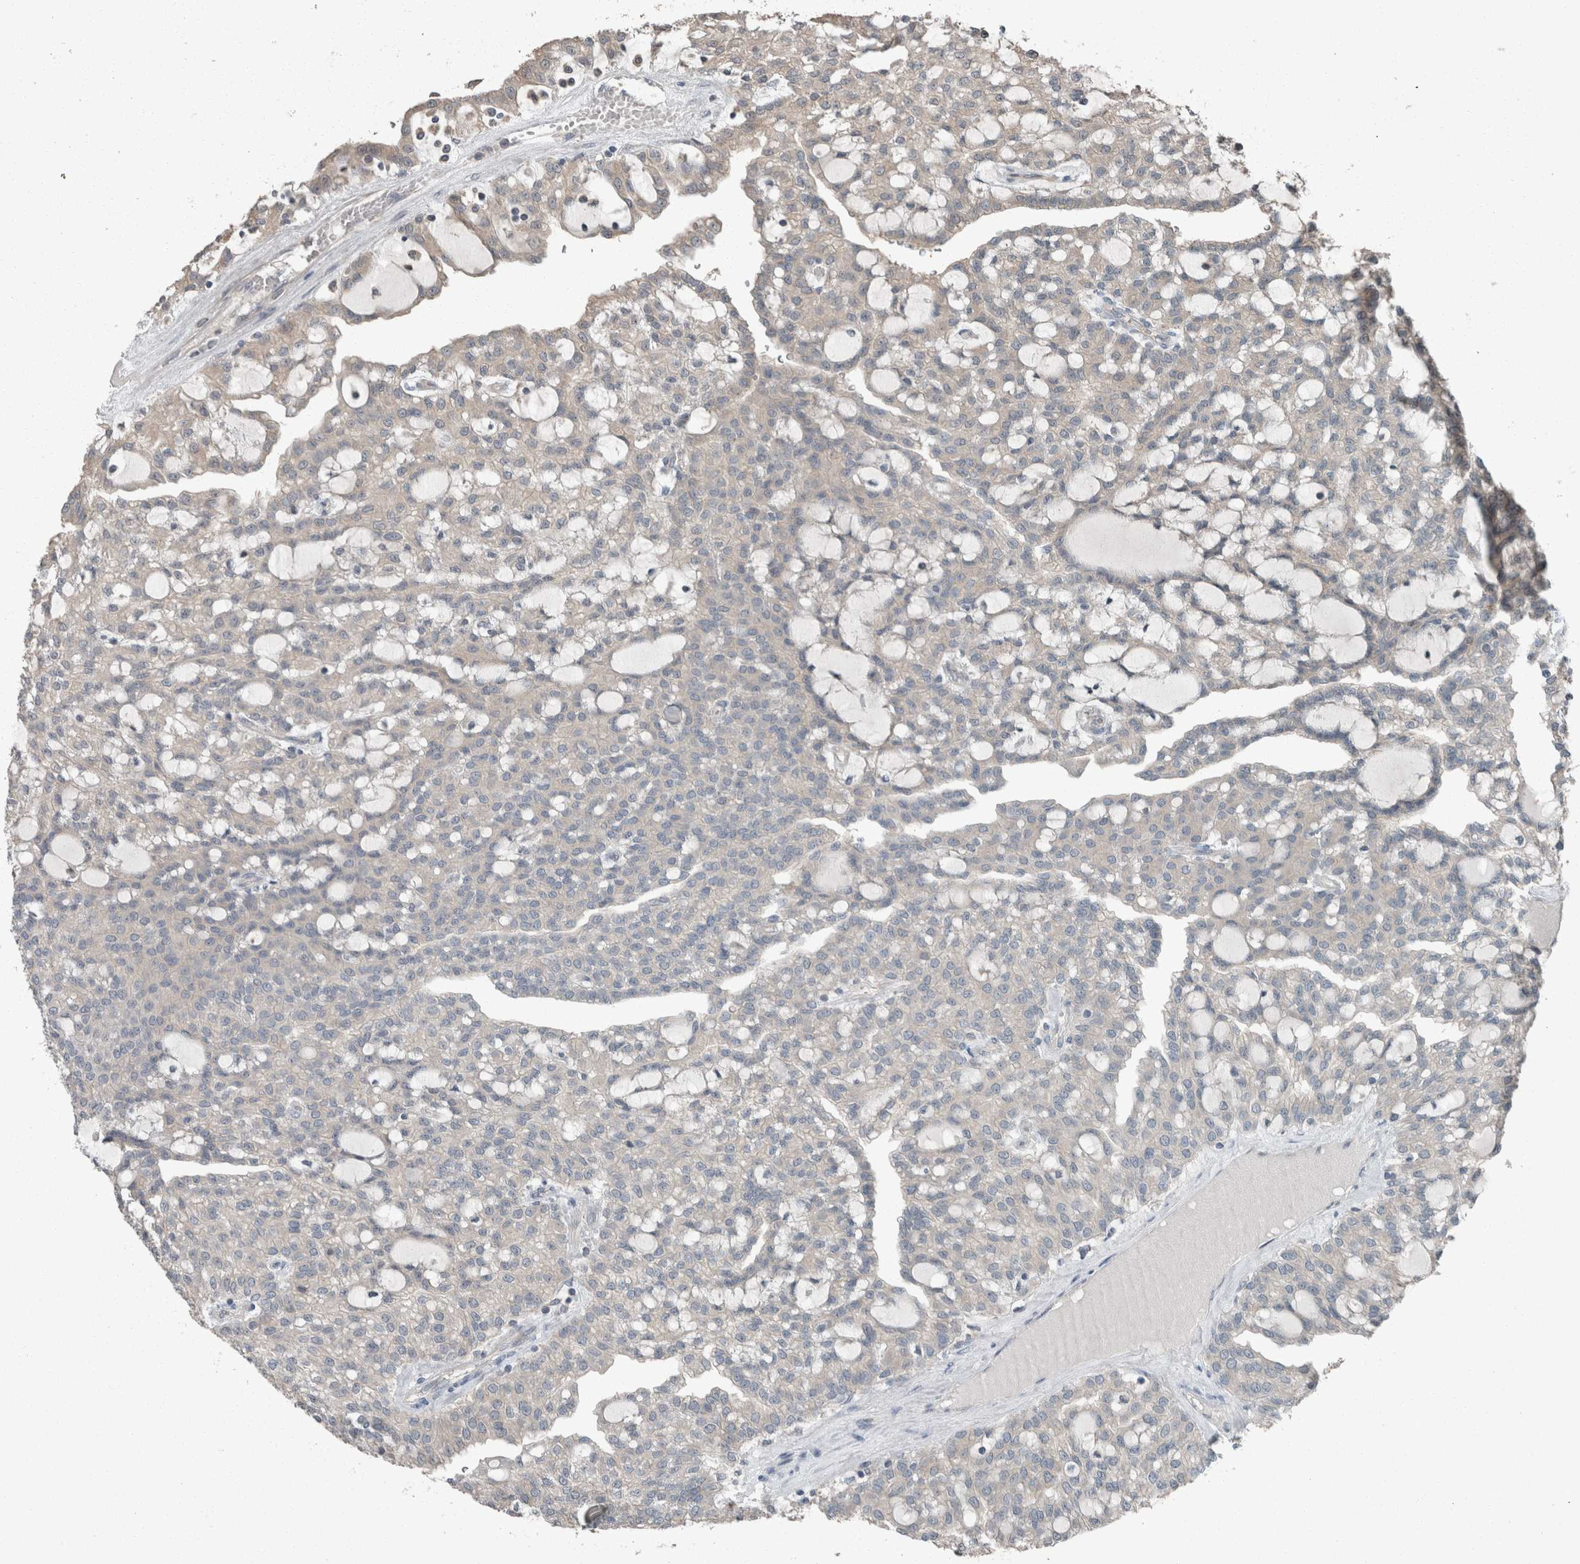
{"staining": {"intensity": "negative", "quantity": "none", "location": "none"}, "tissue": "renal cancer", "cell_type": "Tumor cells", "image_type": "cancer", "snomed": [{"axis": "morphology", "description": "Adenocarcinoma, NOS"}, {"axis": "topography", "description": "Kidney"}], "caption": "Tumor cells show no significant expression in adenocarcinoma (renal). The staining is performed using DAB (3,3'-diaminobenzidine) brown chromogen with nuclei counter-stained in using hematoxylin.", "gene": "KNTC1", "patient": {"sex": "male", "age": 63}}